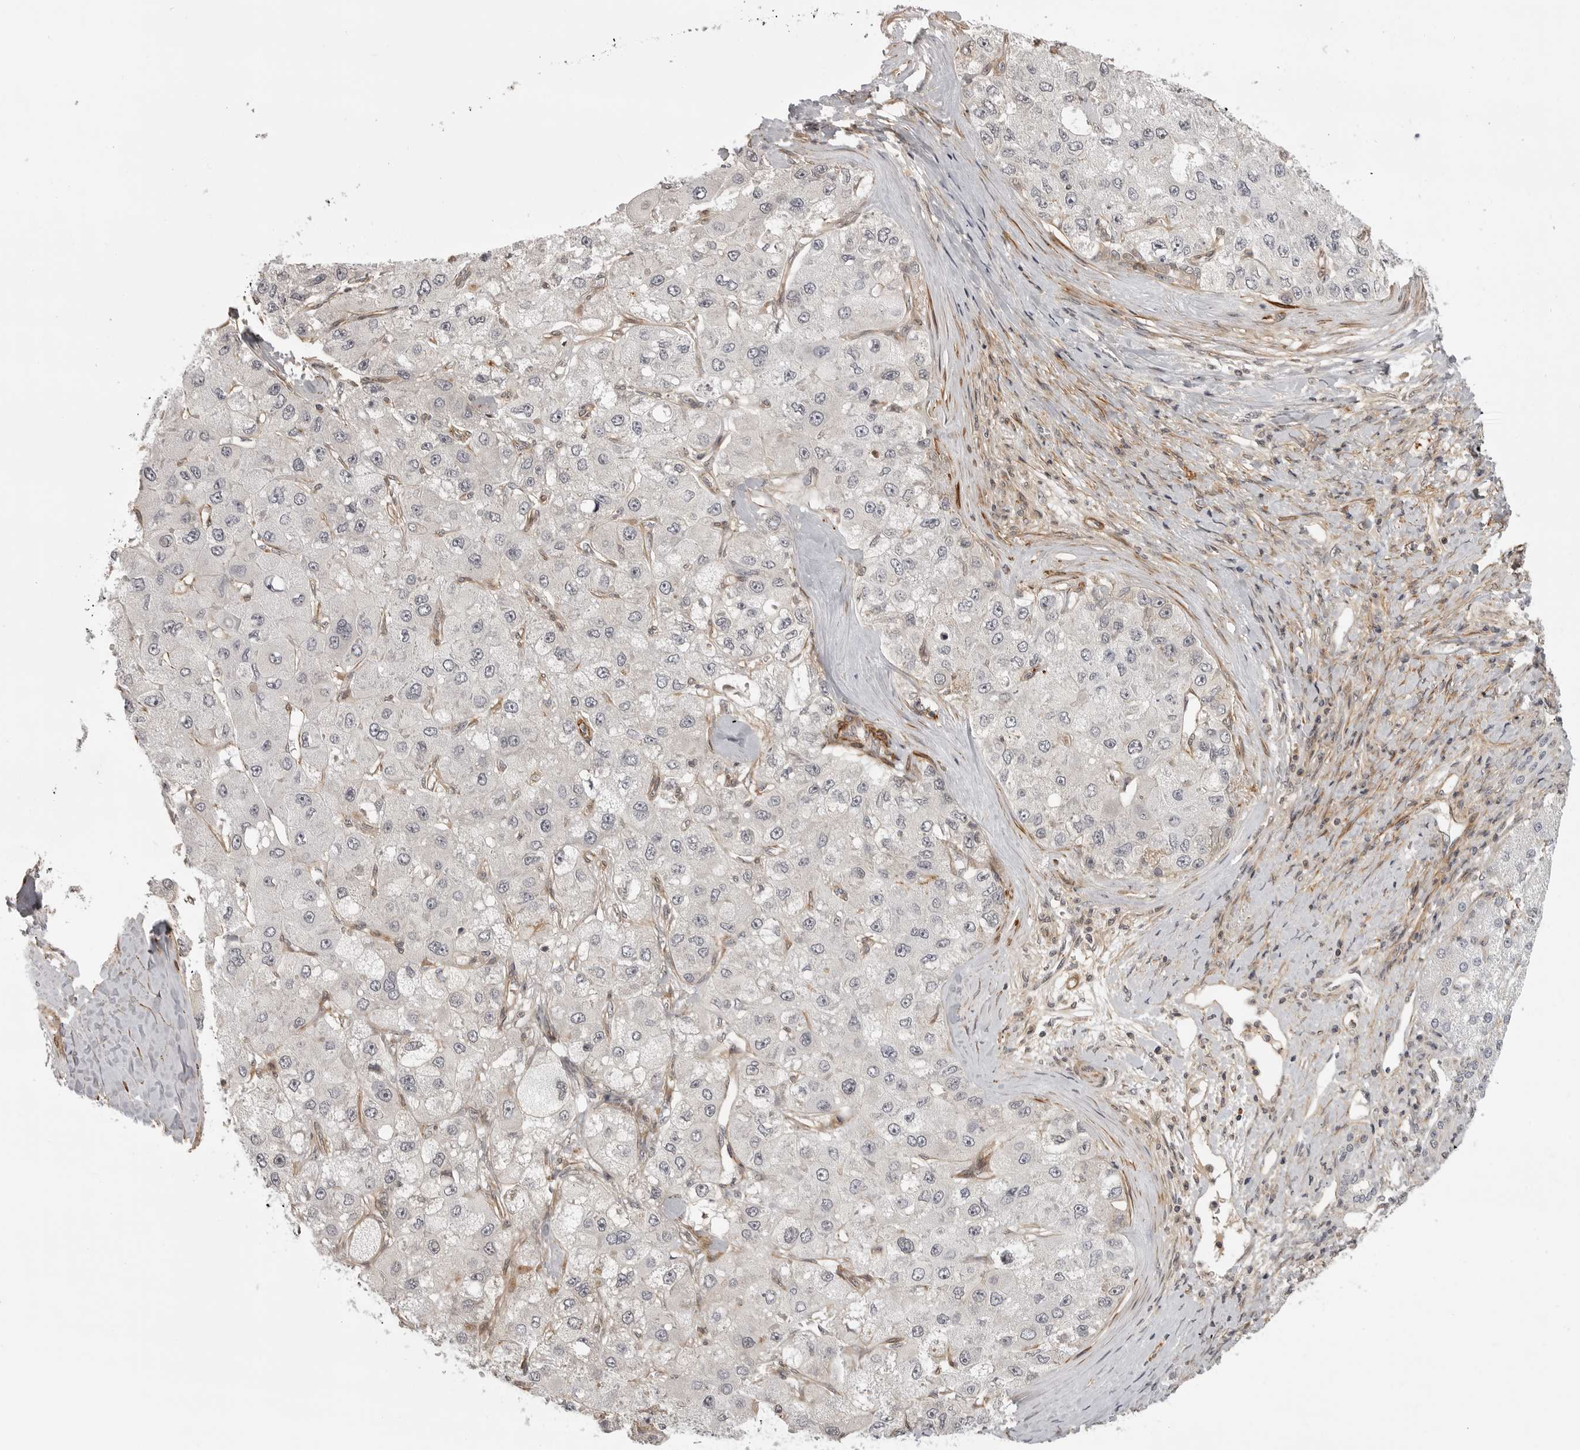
{"staining": {"intensity": "negative", "quantity": "none", "location": "none"}, "tissue": "liver cancer", "cell_type": "Tumor cells", "image_type": "cancer", "snomed": [{"axis": "morphology", "description": "Carcinoma, Hepatocellular, NOS"}, {"axis": "topography", "description": "Liver"}], "caption": "This is a histopathology image of immunohistochemistry staining of liver cancer, which shows no expression in tumor cells. Brightfield microscopy of IHC stained with DAB (3,3'-diaminobenzidine) (brown) and hematoxylin (blue), captured at high magnification.", "gene": "TUT4", "patient": {"sex": "male", "age": 80}}